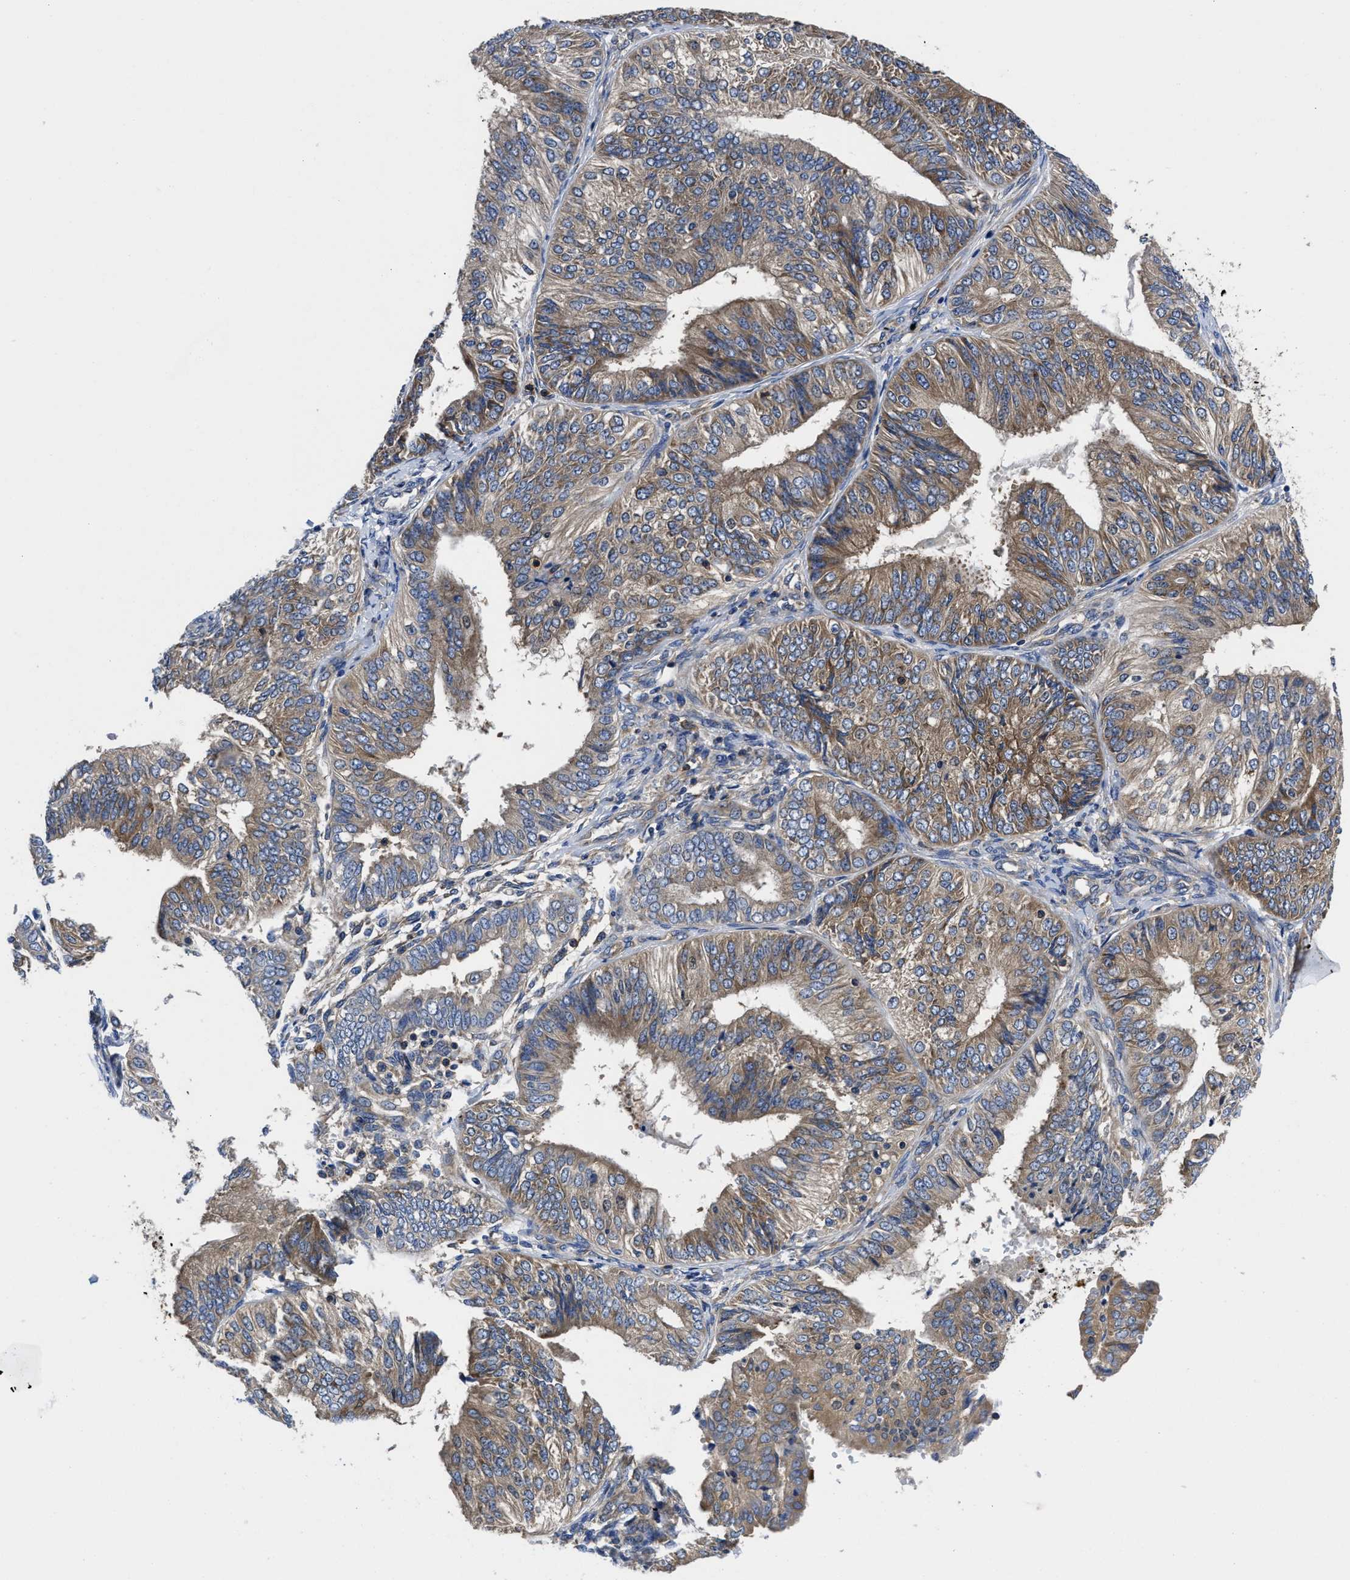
{"staining": {"intensity": "weak", "quantity": ">75%", "location": "cytoplasmic/membranous"}, "tissue": "endometrial cancer", "cell_type": "Tumor cells", "image_type": "cancer", "snomed": [{"axis": "morphology", "description": "Adenocarcinoma, NOS"}, {"axis": "topography", "description": "Endometrium"}], "caption": "A high-resolution image shows IHC staining of endometrial cancer (adenocarcinoma), which shows weak cytoplasmic/membranous positivity in approximately >75% of tumor cells.", "gene": "YARS1", "patient": {"sex": "female", "age": 58}}